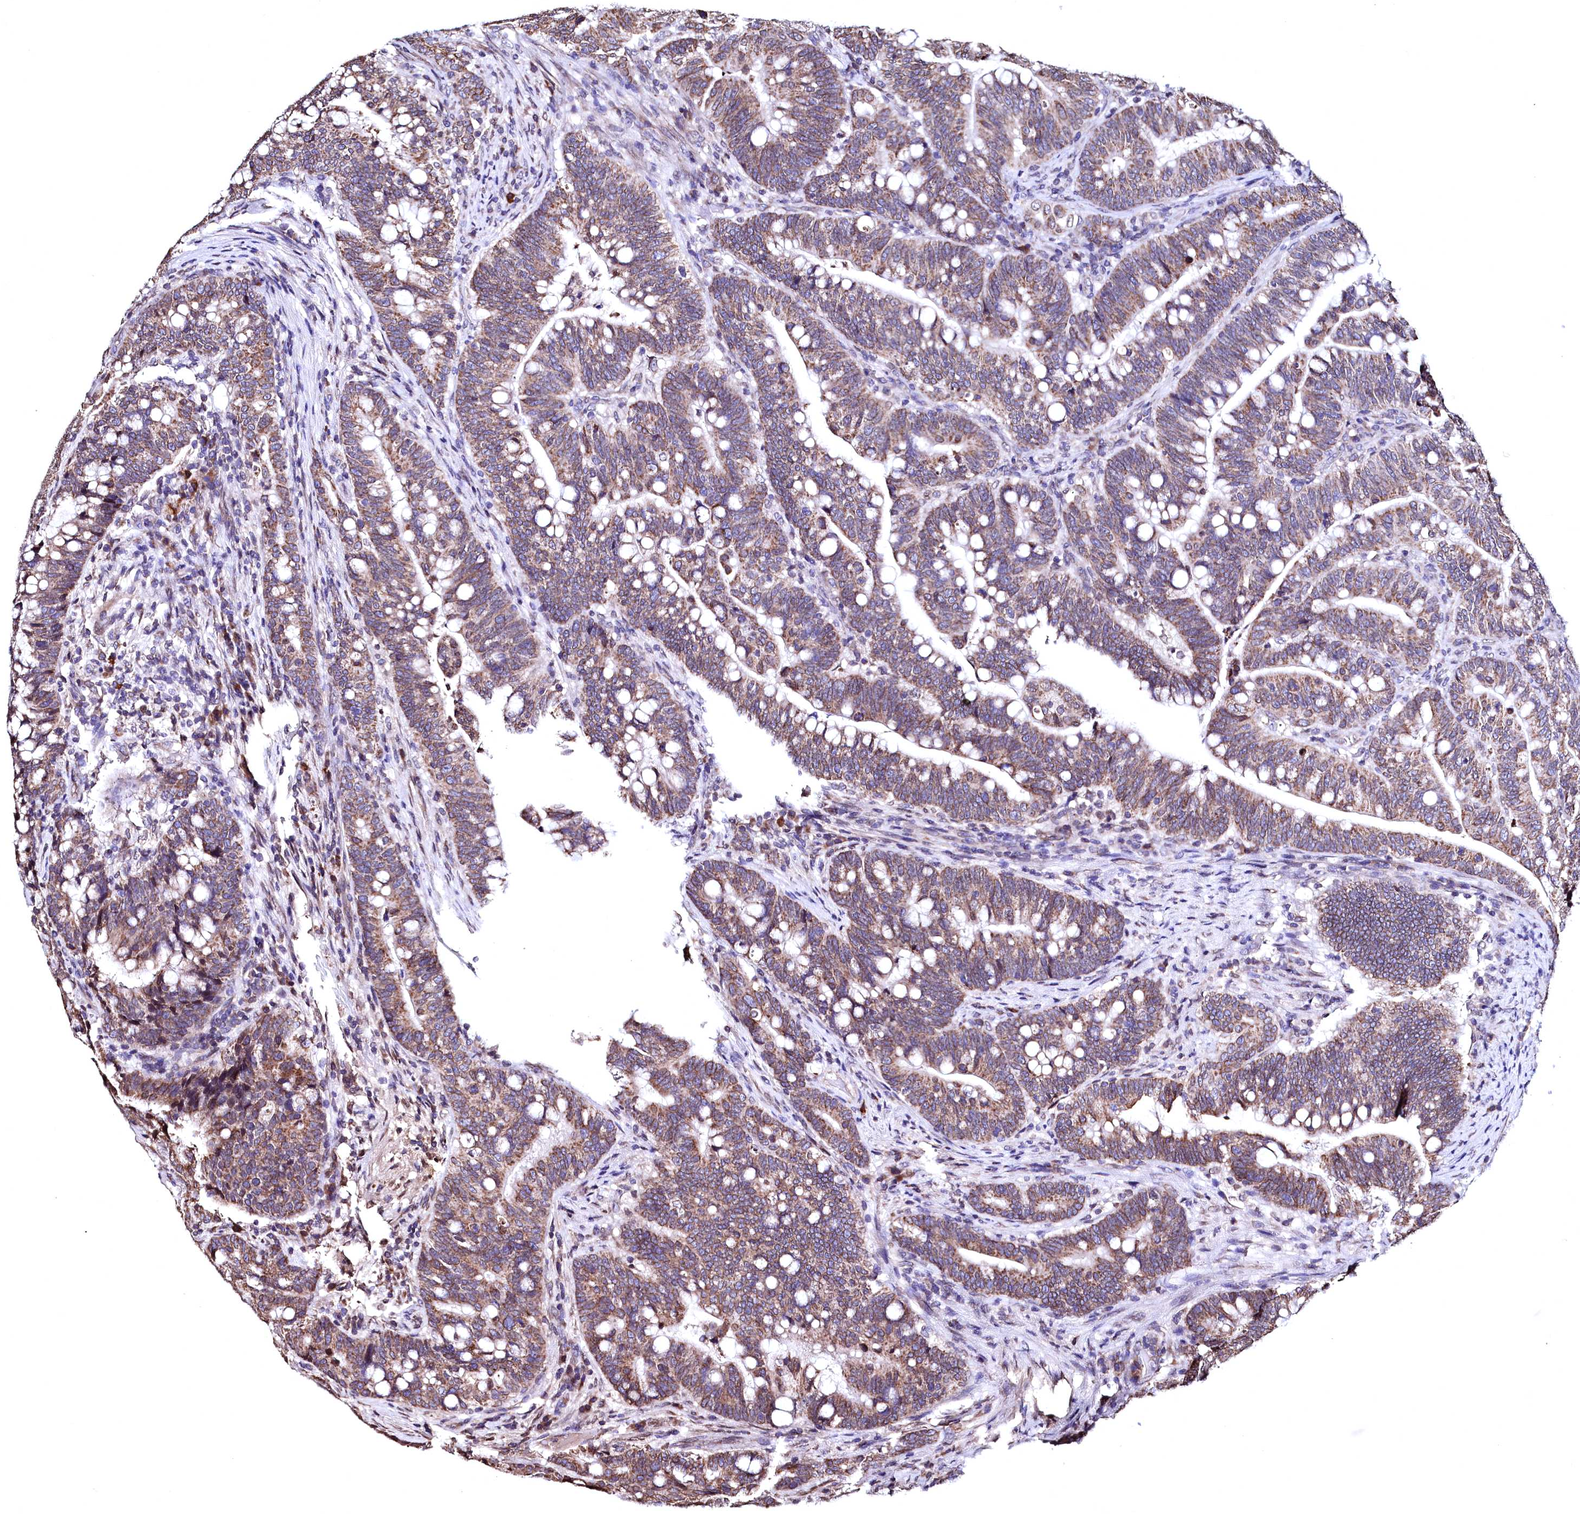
{"staining": {"intensity": "moderate", "quantity": ">75%", "location": "cytoplasmic/membranous"}, "tissue": "colorectal cancer", "cell_type": "Tumor cells", "image_type": "cancer", "snomed": [{"axis": "morphology", "description": "Normal tissue, NOS"}, {"axis": "morphology", "description": "Adenocarcinoma, NOS"}, {"axis": "topography", "description": "Colon"}], "caption": "Adenocarcinoma (colorectal) stained with DAB immunohistochemistry (IHC) reveals medium levels of moderate cytoplasmic/membranous positivity in approximately >75% of tumor cells.", "gene": "HAND1", "patient": {"sex": "female", "age": 66}}